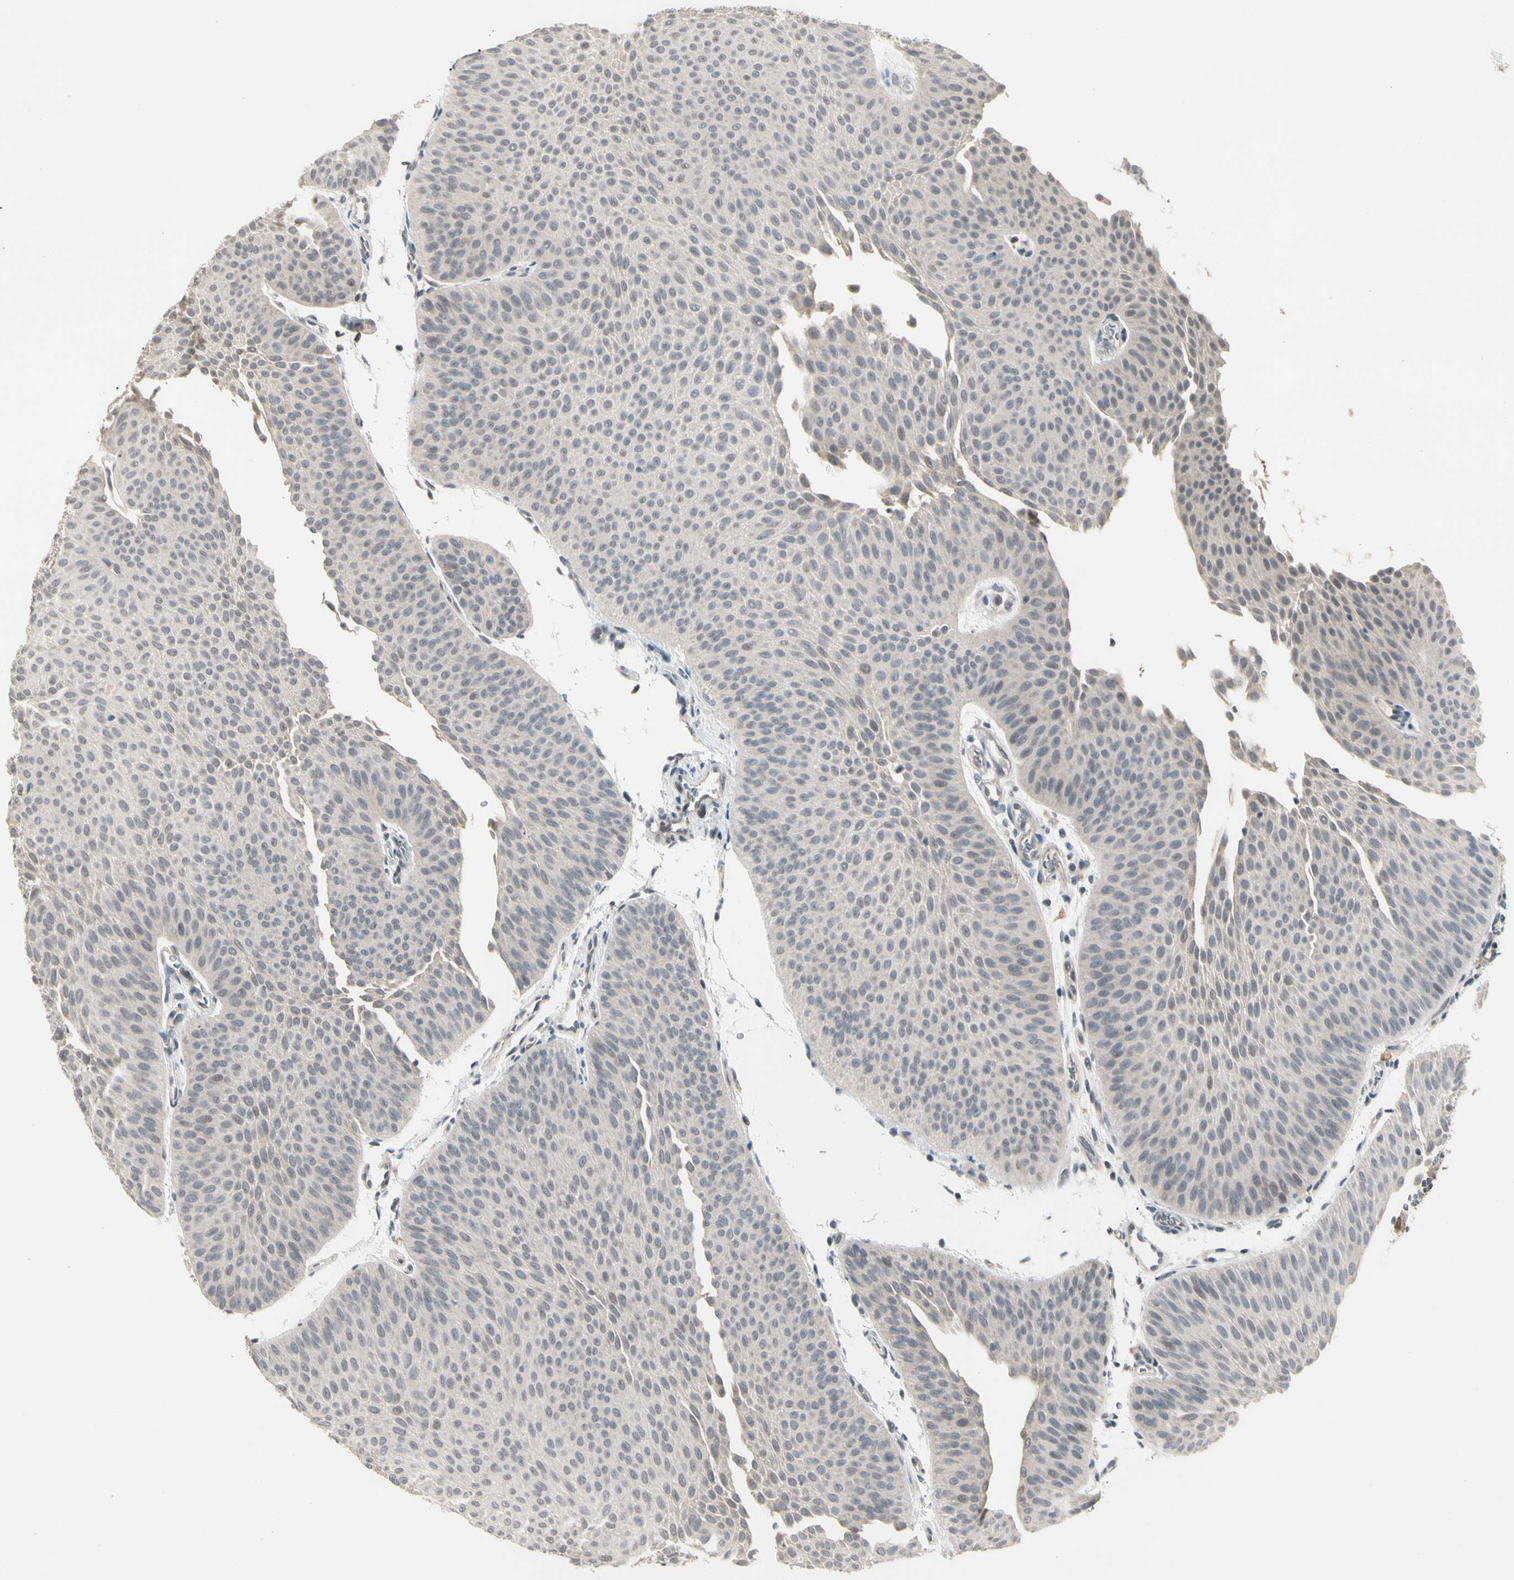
{"staining": {"intensity": "negative", "quantity": "none", "location": "none"}, "tissue": "urothelial cancer", "cell_type": "Tumor cells", "image_type": "cancer", "snomed": [{"axis": "morphology", "description": "Urothelial carcinoma, Low grade"}, {"axis": "topography", "description": "Urinary bladder"}], "caption": "Tumor cells show no significant expression in urothelial cancer.", "gene": "GREM1", "patient": {"sex": "female", "age": 60}}